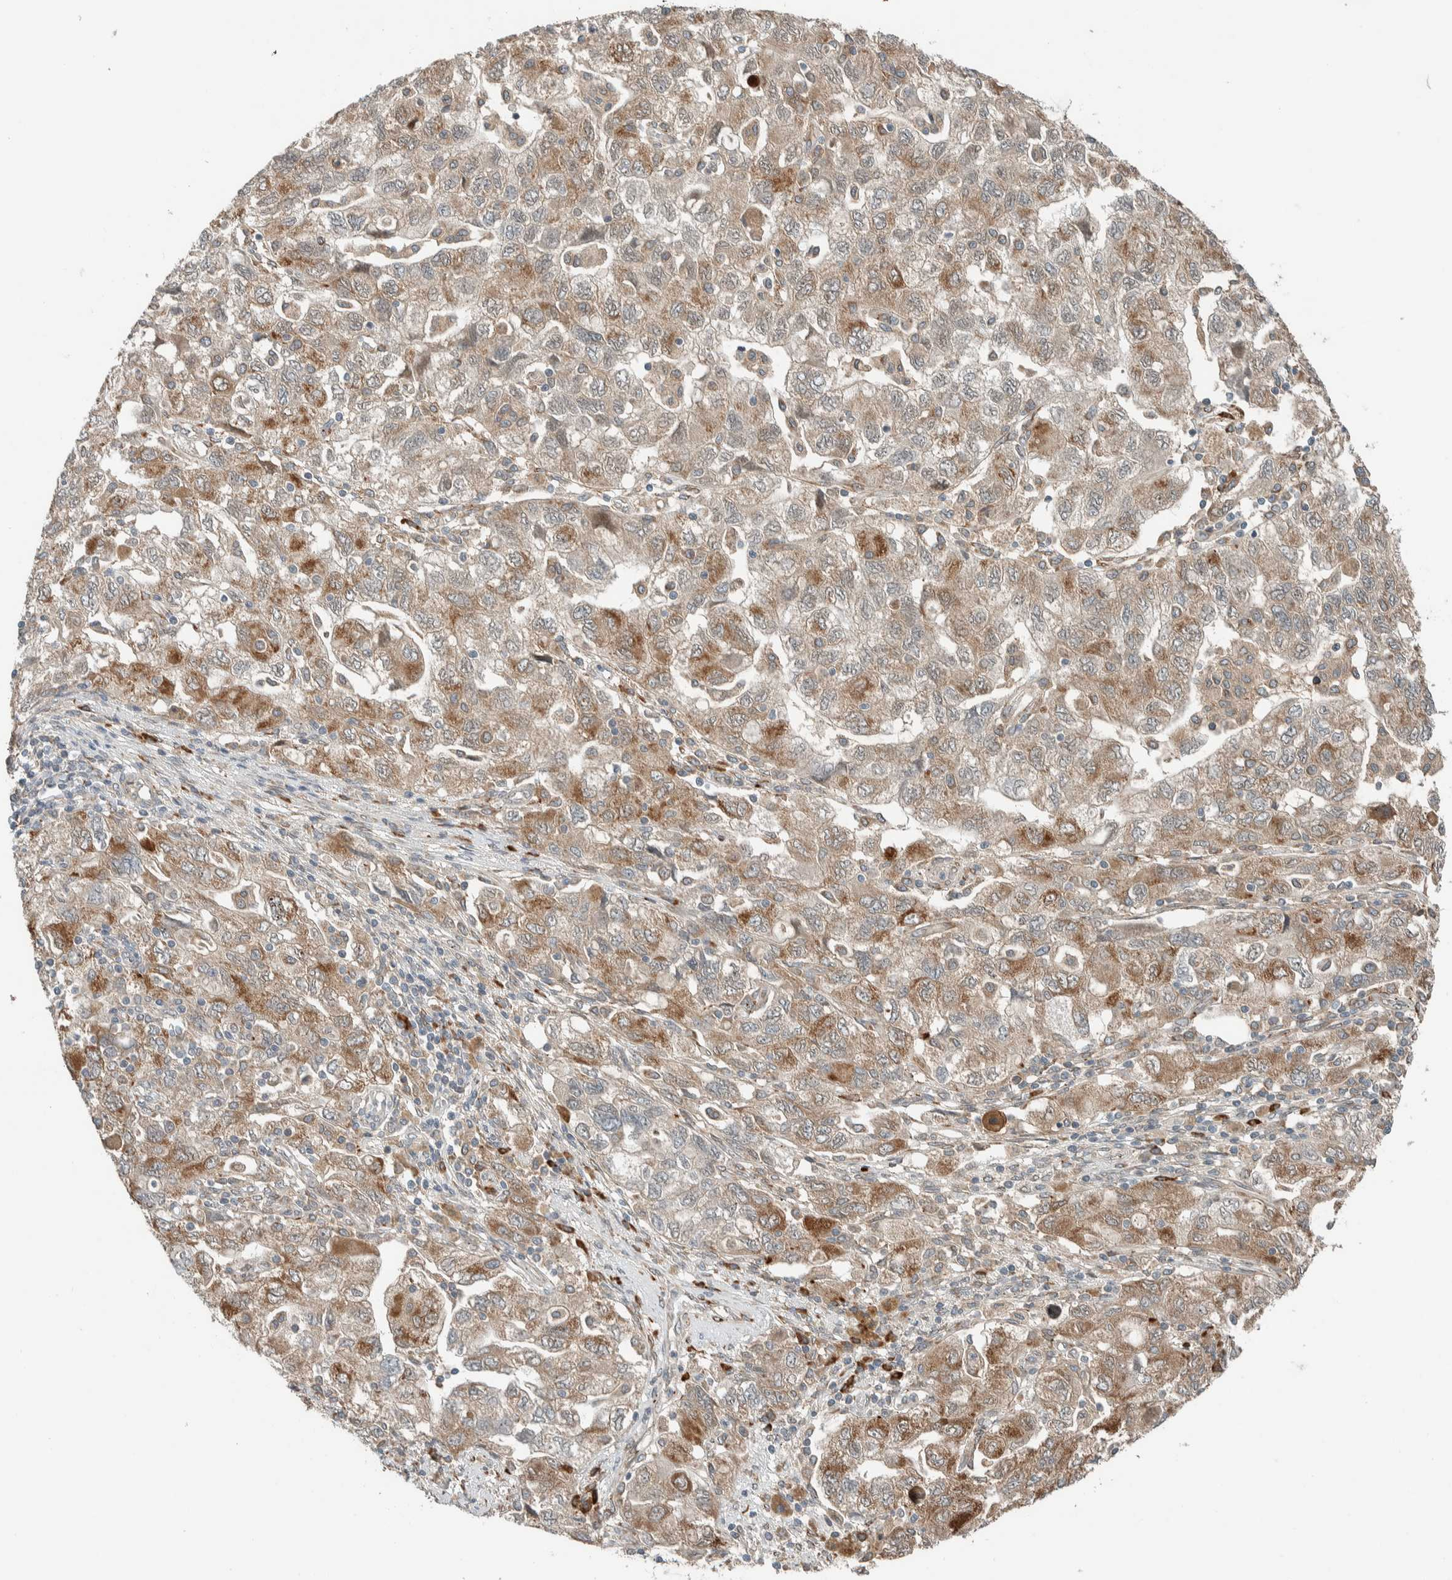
{"staining": {"intensity": "moderate", "quantity": ">75%", "location": "cytoplasmic/membranous"}, "tissue": "ovarian cancer", "cell_type": "Tumor cells", "image_type": "cancer", "snomed": [{"axis": "morphology", "description": "Carcinoma, NOS"}, {"axis": "morphology", "description": "Cystadenocarcinoma, serous, NOS"}, {"axis": "topography", "description": "Ovary"}], "caption": "Human ovarian carcinoma stained for a protein (brown) shows moderate cytoplasmic/membranous positive positivity in about >75% of tumor cells.", "gene": "CTBP2", "patient": {"sex": "female", "age": 69}}